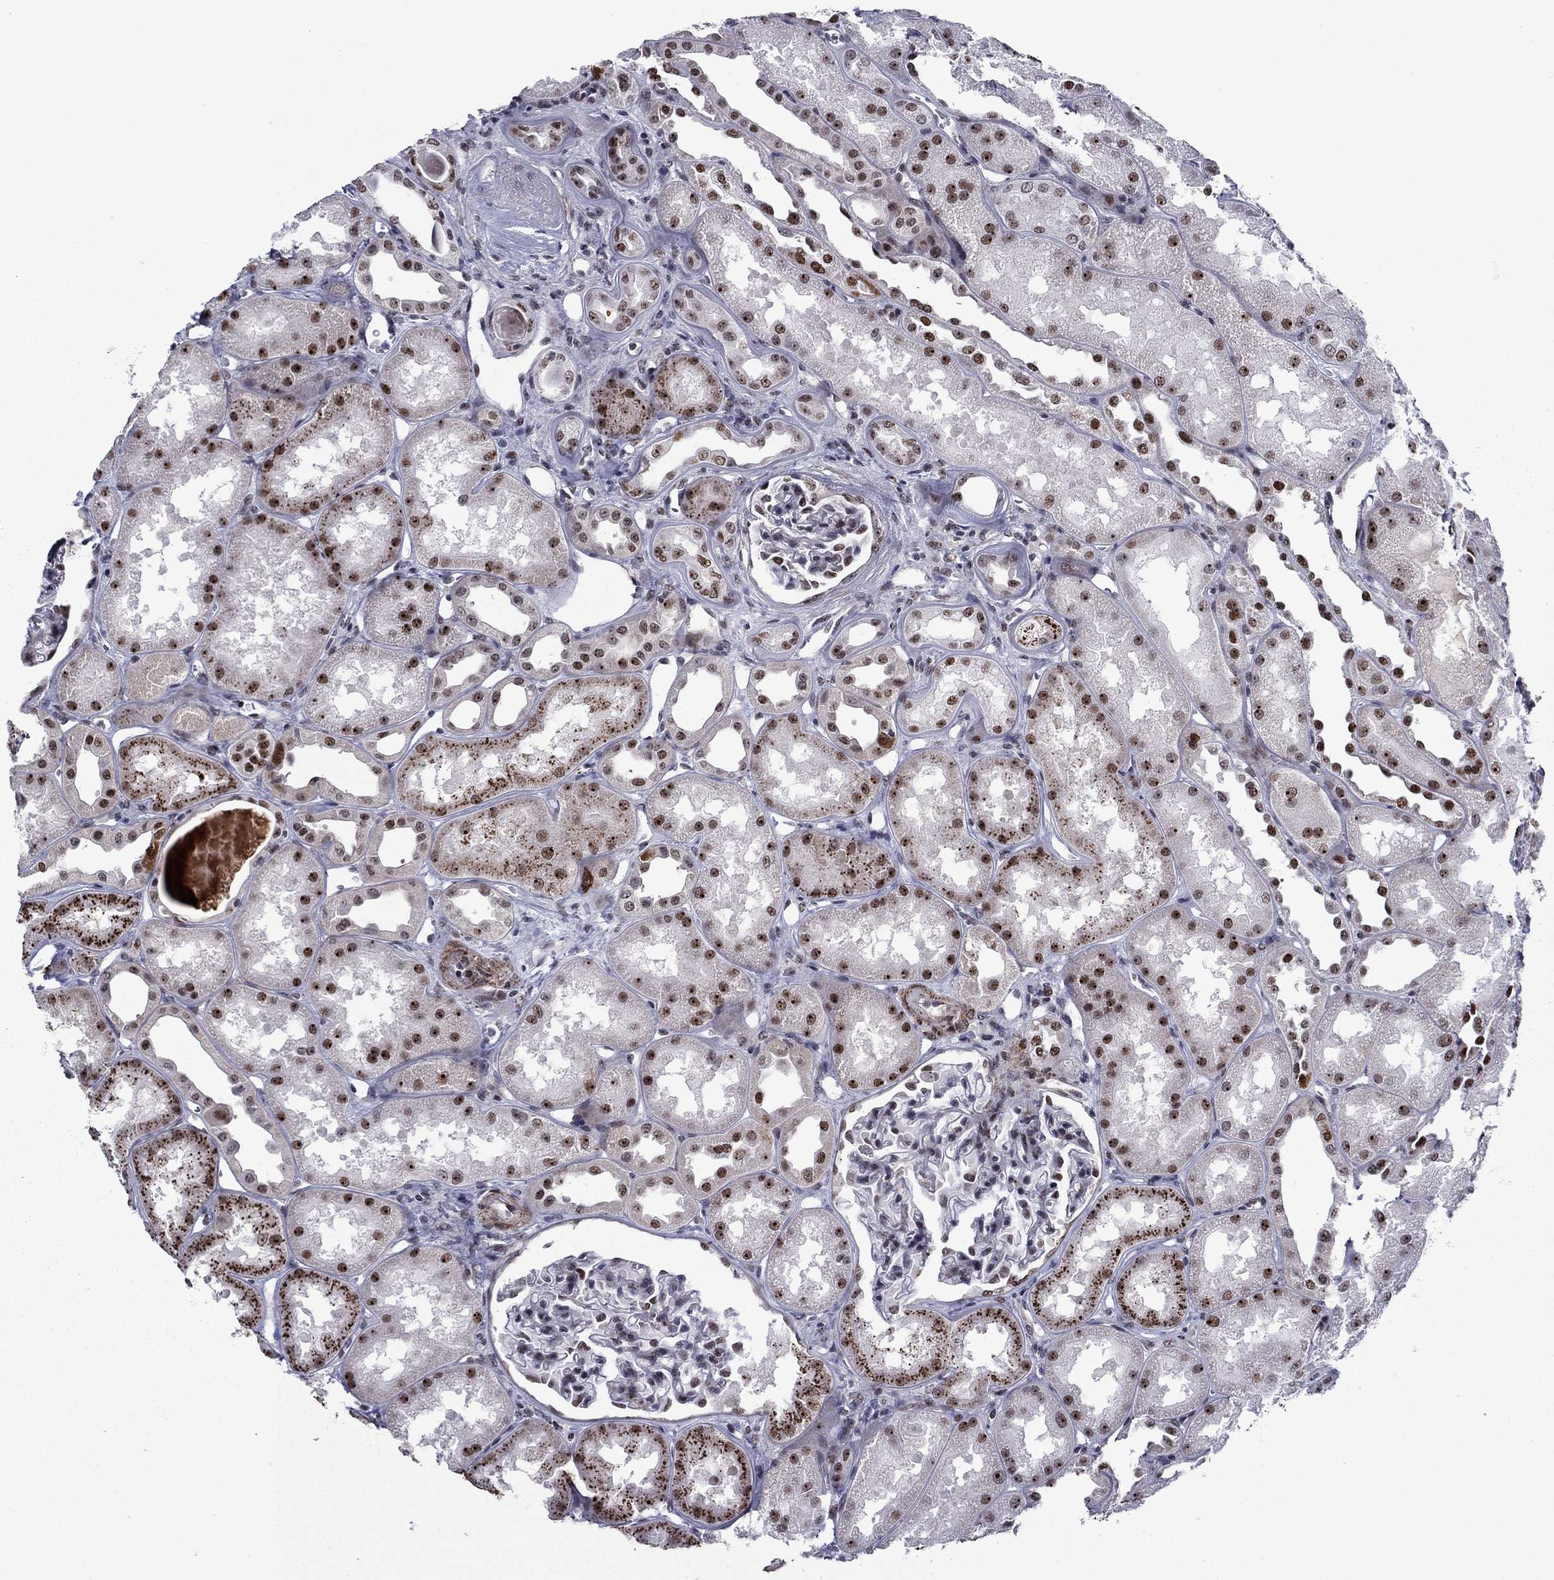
{"staining": {"intensity": "negative", "quantity": "none", "location": "none"}, "tissue": "kidney", "cell_type": "Cells in glomeruli", "image_type": "normal", "snomed": [{"axis": "morphology", "description": "Normal tissue, NOS"}, {"axis": "topography", "description": "Kidney"}], "caption": "Protein analysis of unremarkable kidney displays no significant staining in cells in glomeruli. Nuclei are stained in blue.", "gene": "SURF2", "patient": {"sex": "male", "age": 61}}